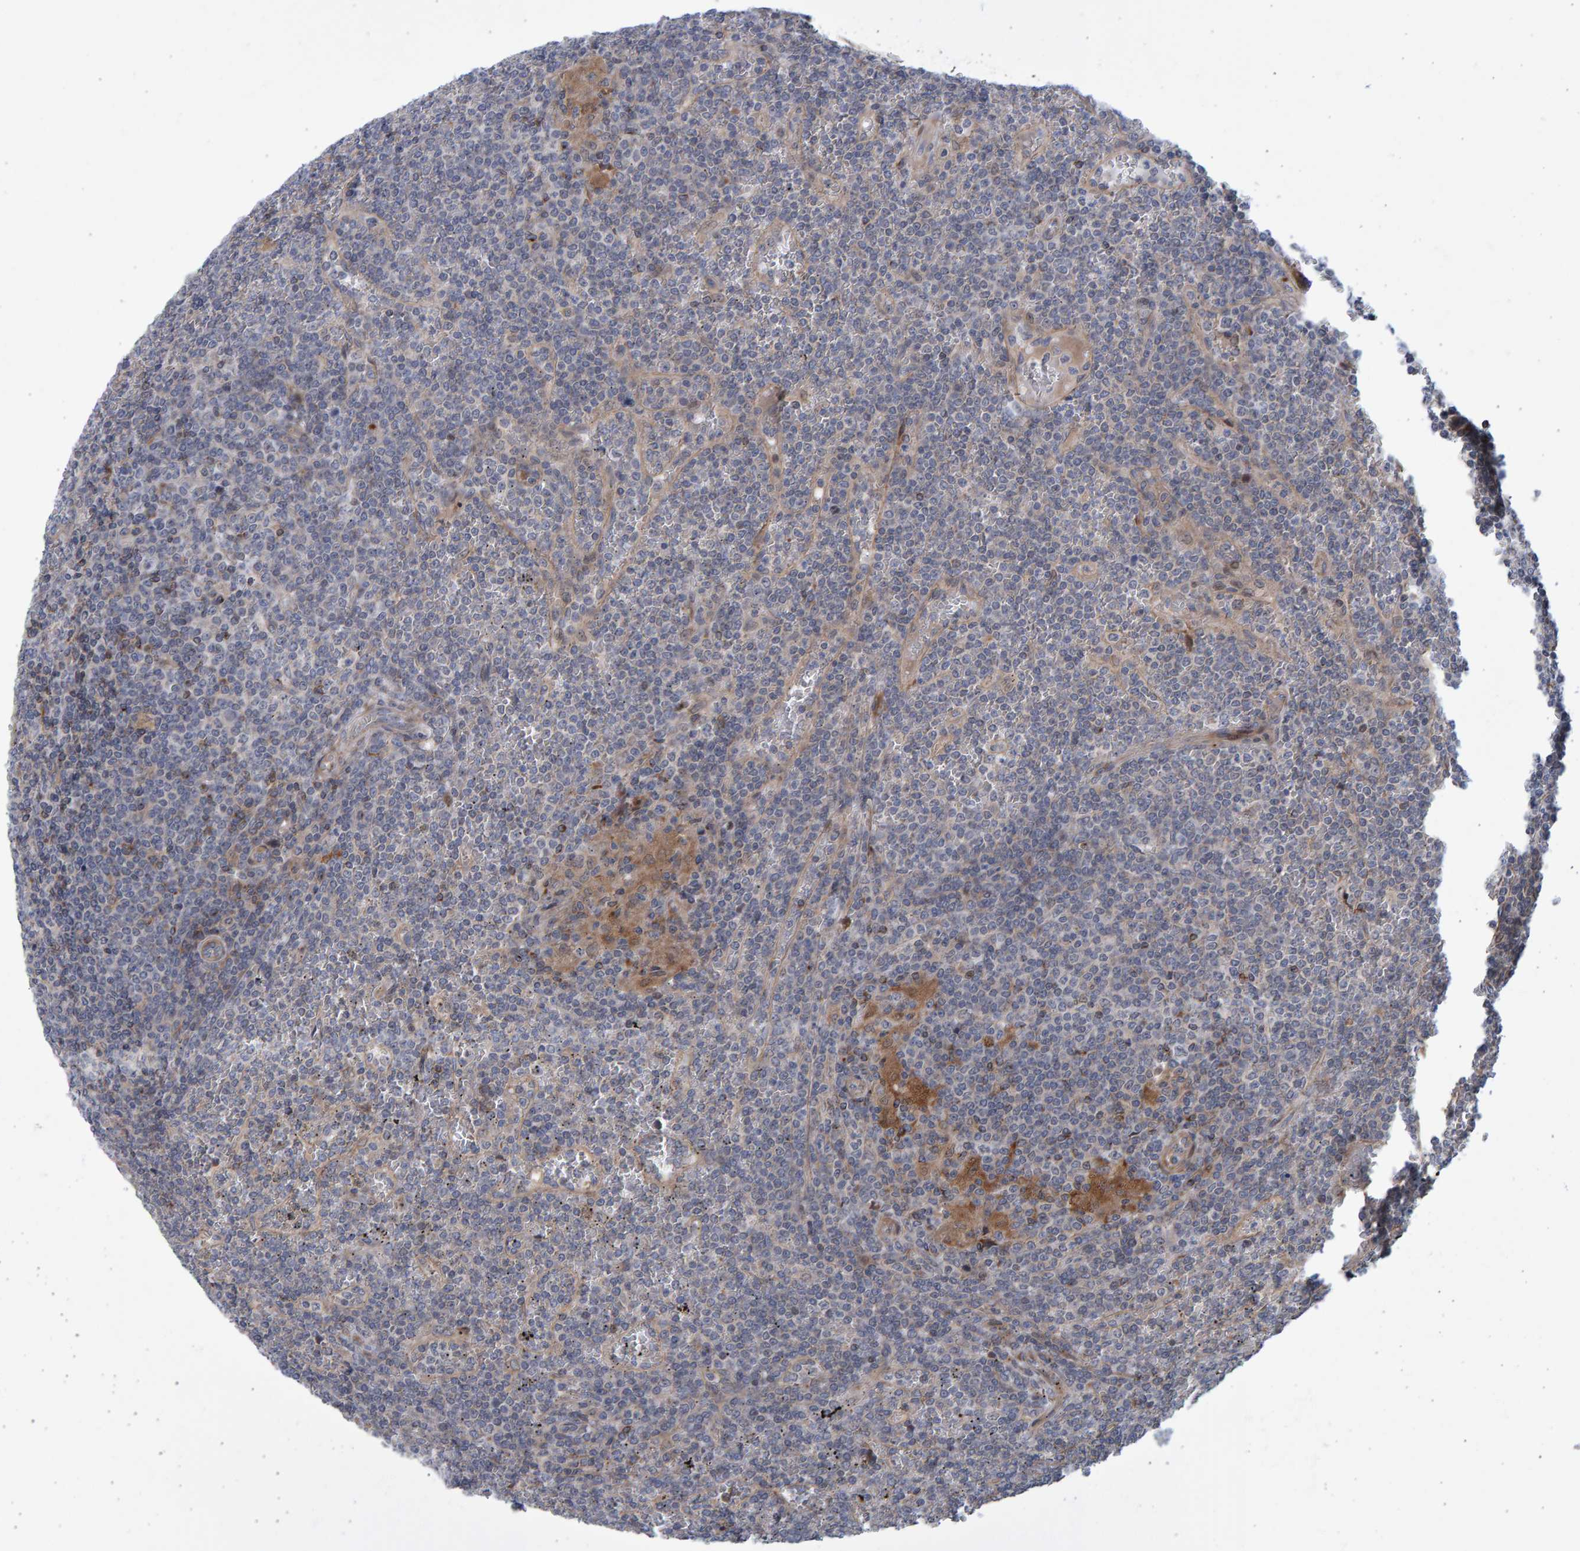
{"staining": {"intensity": "negative", "quantity": "none", "location": "none"}, "tissue": "lymphoma", "cell_type": "Tumor cells", "image_type": "cancer", "snomed": [{"axis": "morphology", "description": "Malignant lymphoma, non-Hodgkin's type, Low grade"}, {"axis": "topography", "description": "Spleen"}], "caption": "A high-resolution image shows IHC staining of malignant lymphoma, non-Hodgkin's type (low-grade), which exhibits no significant staining in tumor cells.", "gene": "LRBA", "patient": {"sex": "female", "age": 19}}